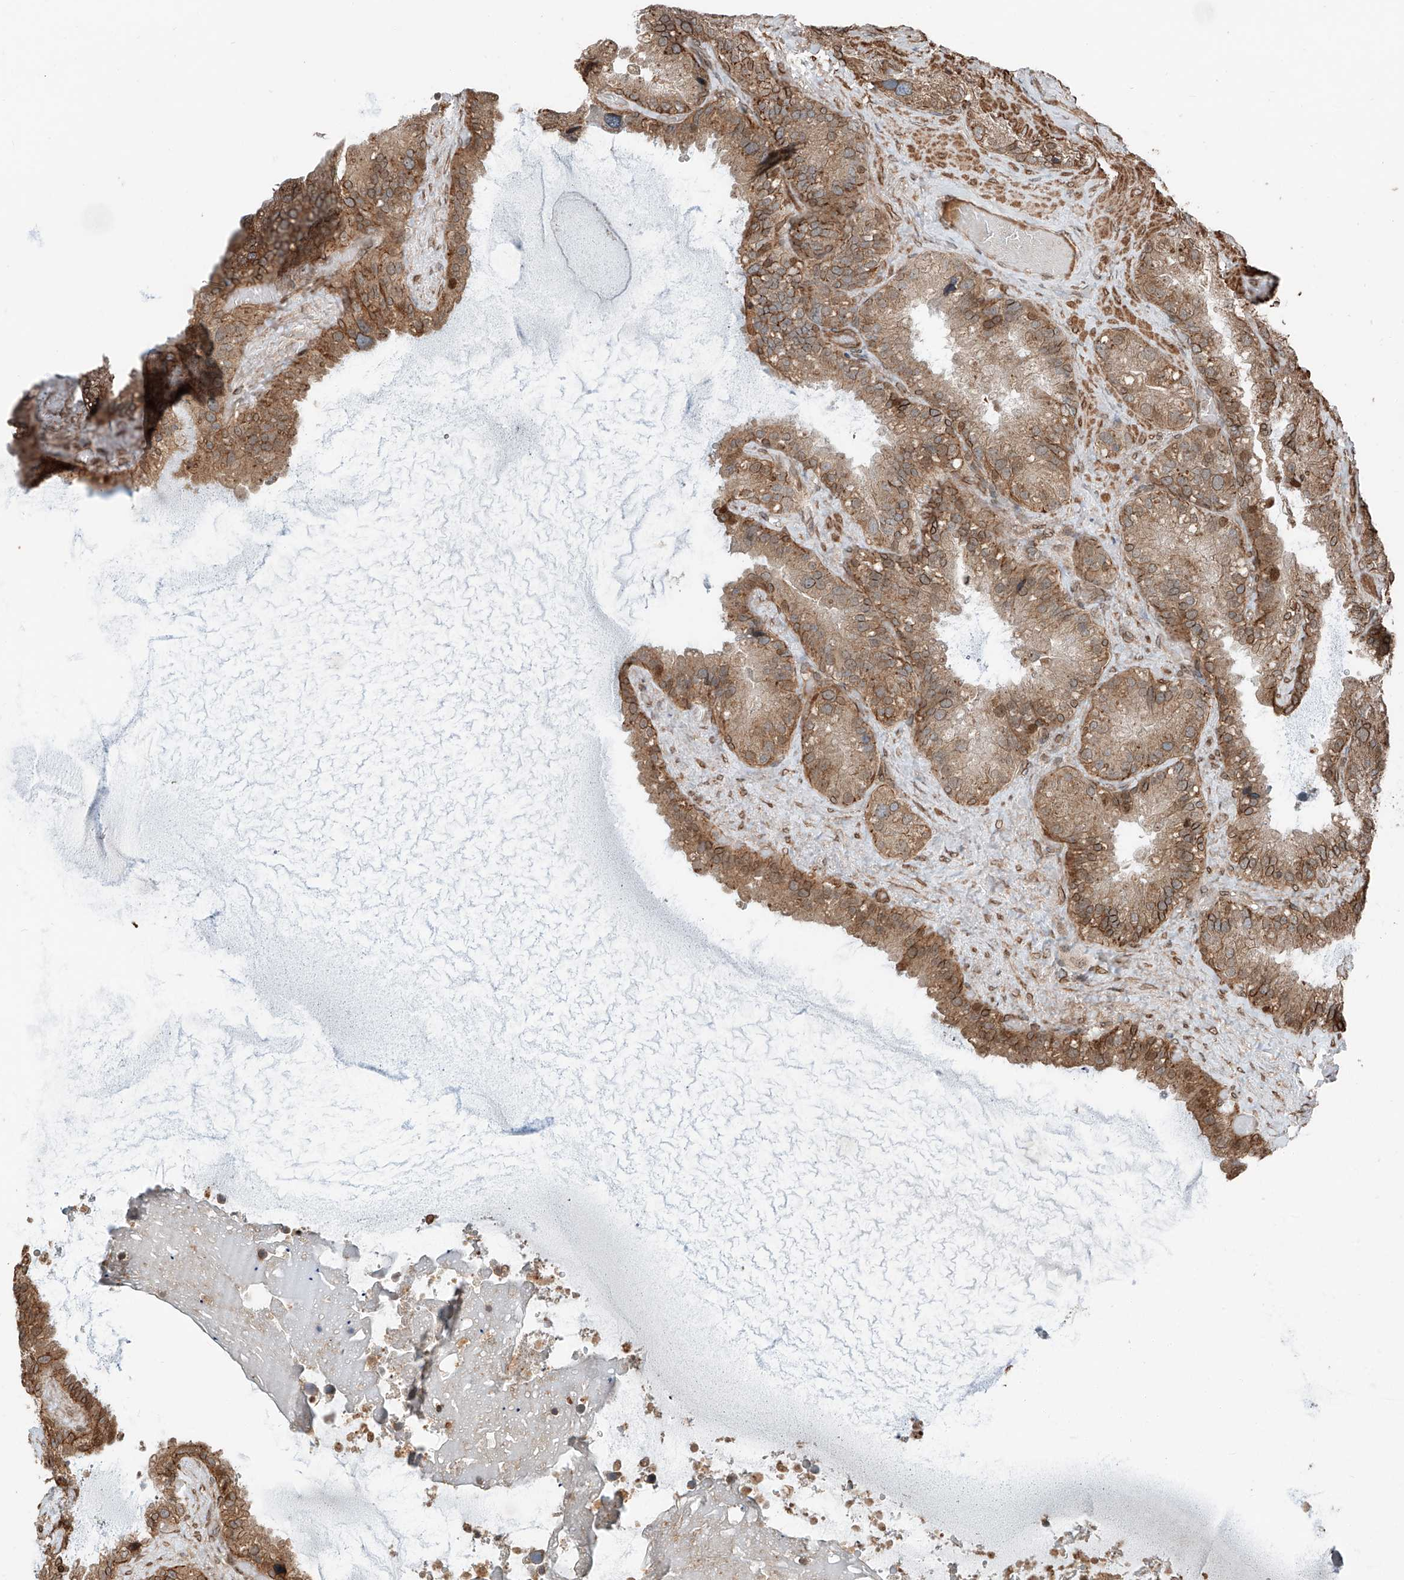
{"staining": {"intensity": "moderate", "quantity": ">75%", "location": "cytoplasmic/membranous,nuclear"}, "tissue": "seminal vesicle", "cell_type": "Glandular cells", "image_type": "normal", "snomed": [{"axis": "morphology", "description": "Normal tissue, NOS"}, {"axis": "topography", "description": "Prostate"}, {"axis": "topography", "description": "Seminal veicle"}], "caption": "The photomicrograph reveals immunohistochemical staining of unremarkable seminal vesicle. There is moderate cytoplasmic/membranous,nuclear expression is present in about >75% of glandular cells.", "gene": "CEP162", "patient": {"sex": "male", "age": 68}}